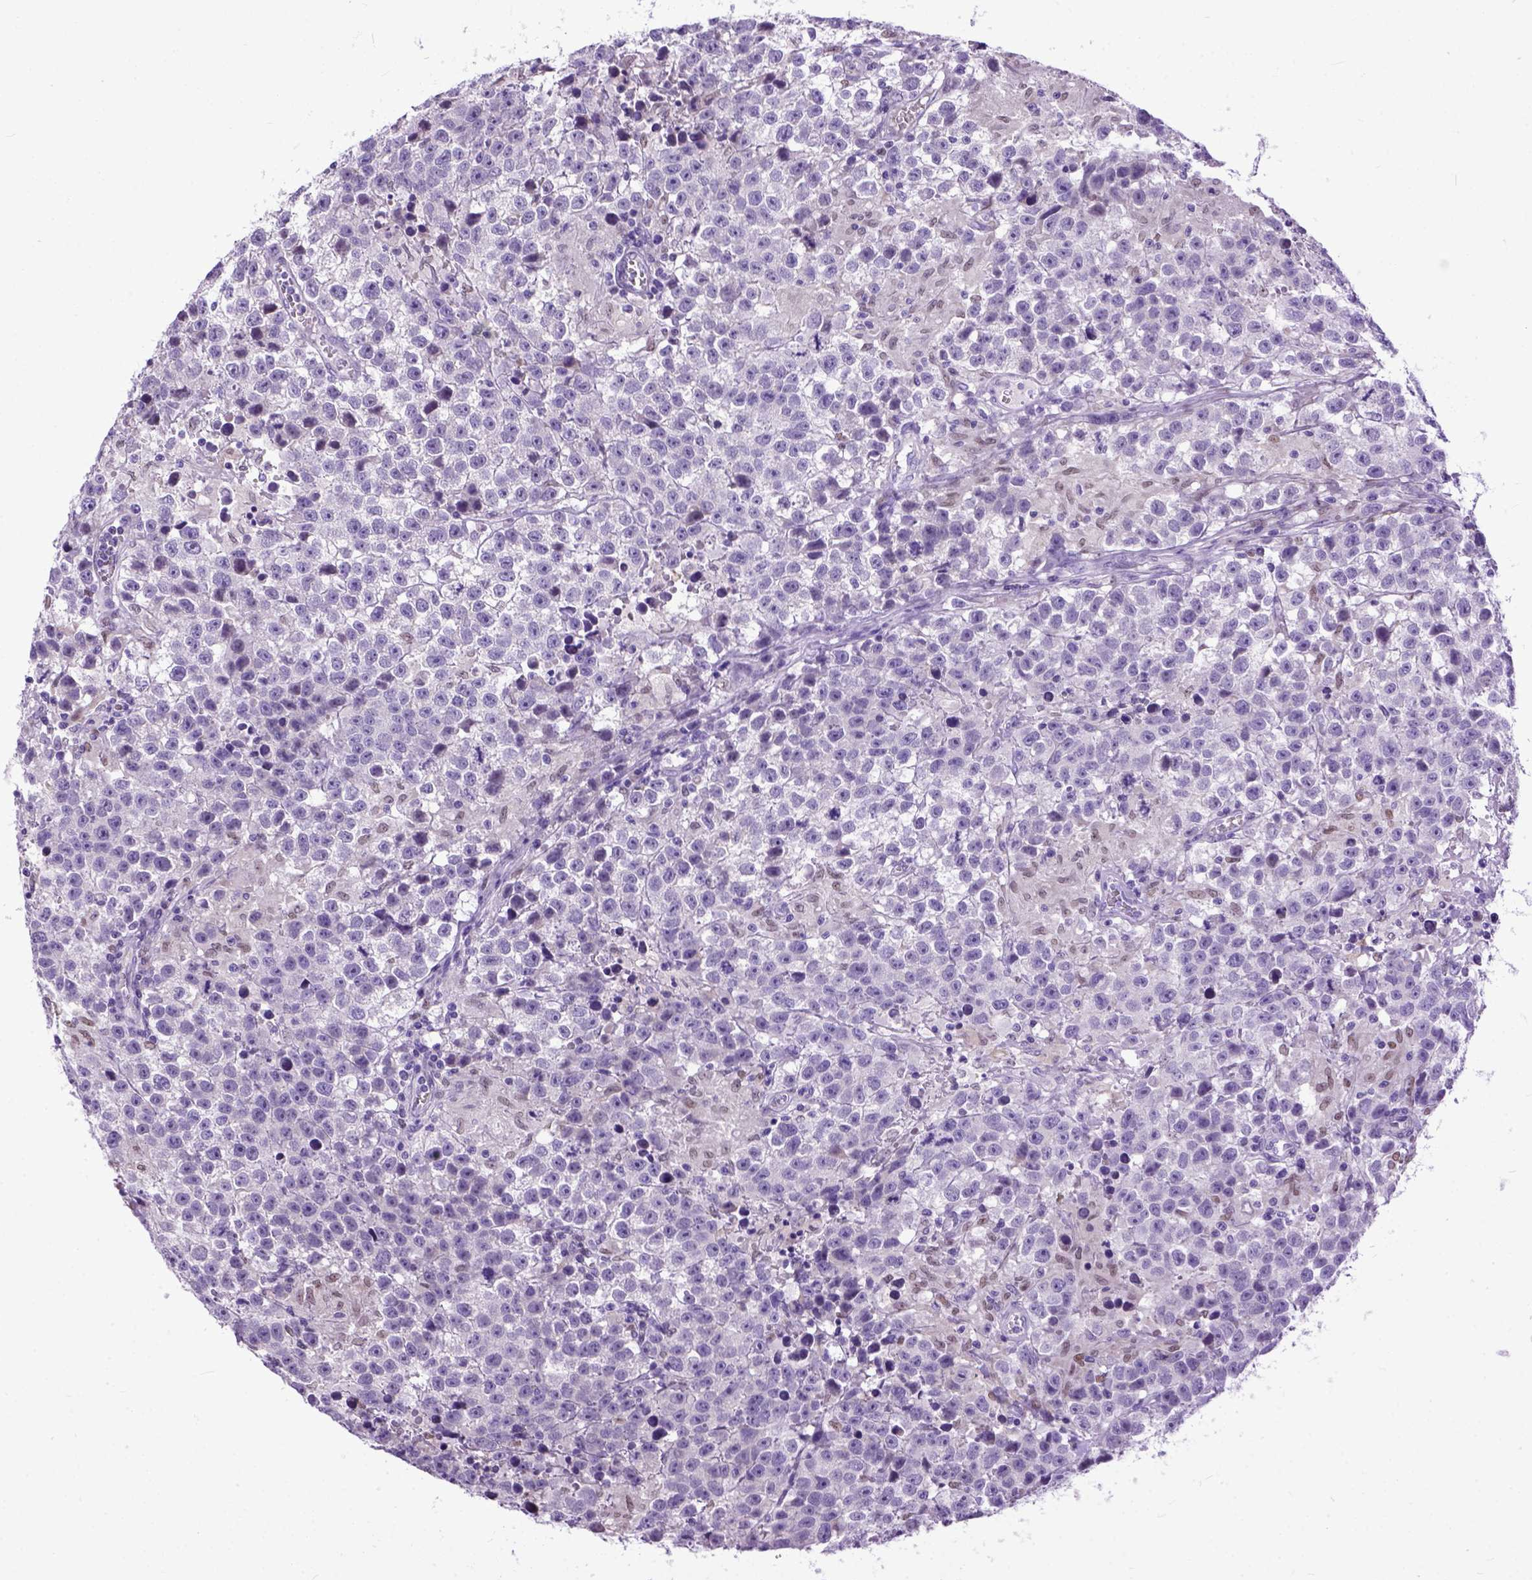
{"staining": {"intensity": "negative", "quantity": "none", "location": "none"}, "tissue": "testis cancer", "cell_type": "Tumor cells", "image_type": "cancer", "snomed": [{"axis": "morphology", "description": "Seminoma, NOS"}, {"axis": "topography", "description": "Testis"}], "caption": "Immunohistochemical staining of testis seminoma shows no significant positivity in tumor cells. (Stains: DAB IHC with hematoxylin counter stain, Microscopy: brightfield microscopy at high magnification).", "gene": "CRB1", "patient": {"sex": "male", "age": 43}}